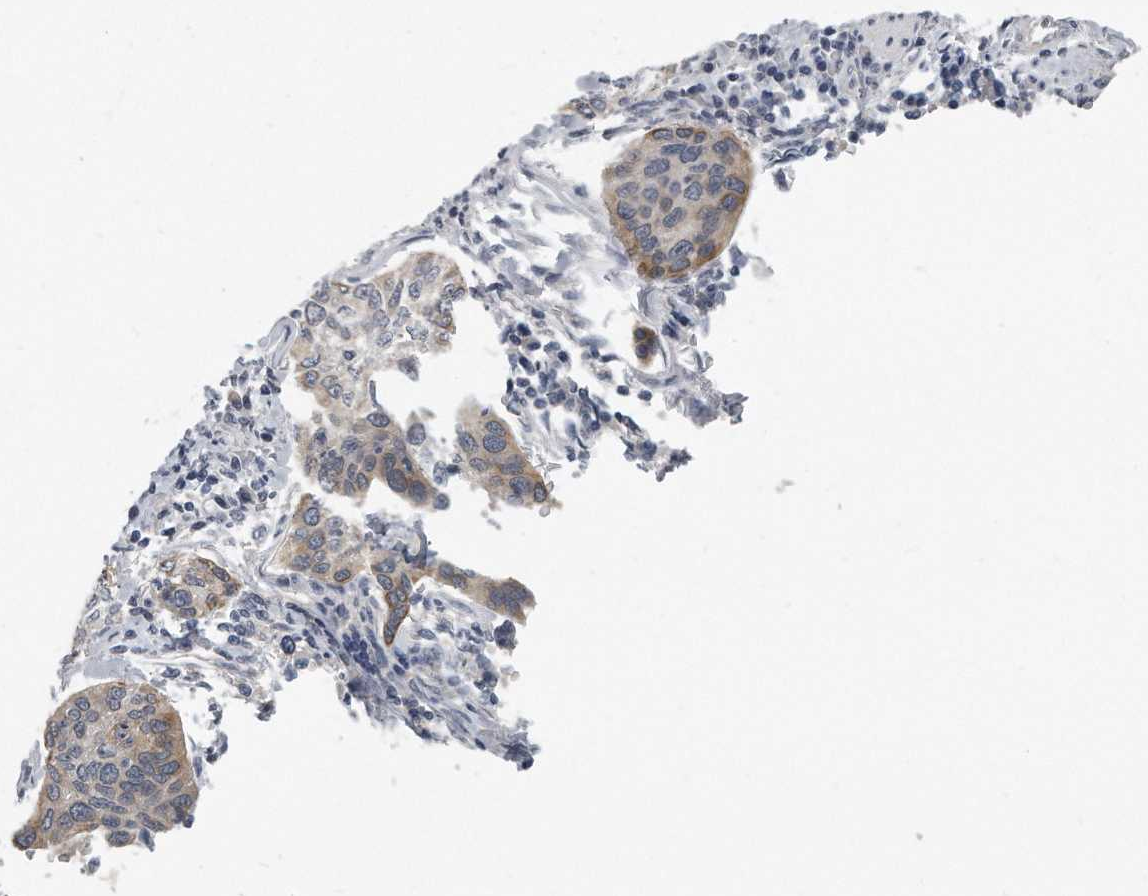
{"staining": {"intensity": "moderate", "quantity": "<25%", "location": "cytoplasmic/membranous"}, "tissue": "cervical cancer", "cell_type": "Tumor cells", "image_type": "cancer", "snomed": [{"axis": "morphology", "description": "Squamous cell carcinoma, NOS"}, {"axis": "topography", "description": "Cervix"}], "caption": "Immunohistochemical staining of human cervical squamous cell carcinoma displays moderate cytoplasmic/membranous protein staining in about <25% of tumor cells.", "gene": "KLHL7", "patient": {"sex": "female", "age": 53}}